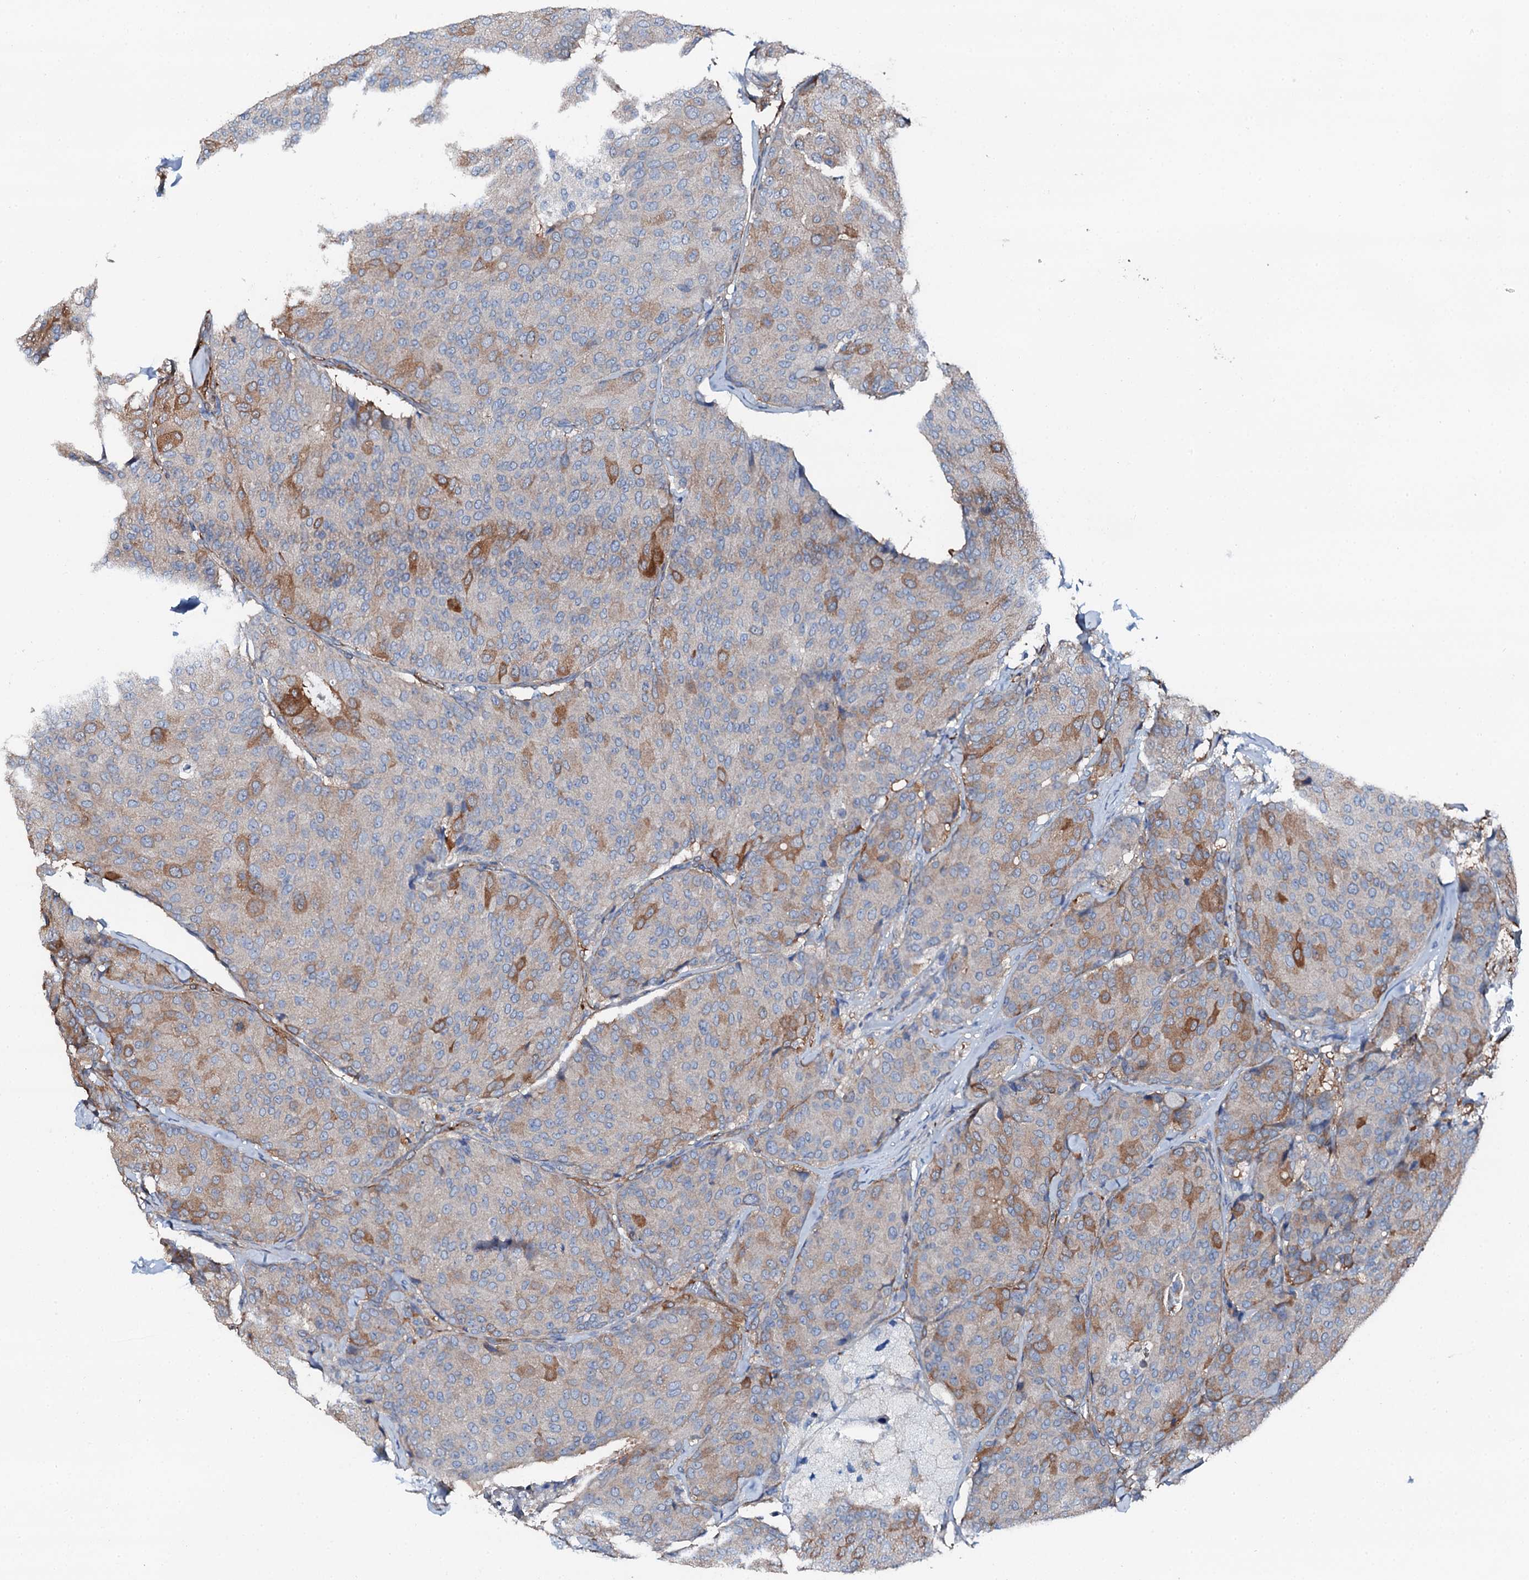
{"staining": {"intensity": "moderate", "quantity": "<25%", "location": "cytoplasmic/membranous"}, "tissue": "breast cancer", "cell_type": "Tumor cells", "image_type": "cancer", "snomed": [{"axis": "morphology", "description": "Duct carcinoma"}, {"axis": "topography", "description": "Breast"}], "caption": "Human breast infiltrating ductal carcinoma stained for a protein (brown) shows moderate cytoplasmic/membranous positive staining in about <25% of tumor cells.", "gene": "GFOD2", "patient": {"sex": "female", "age": 75}}